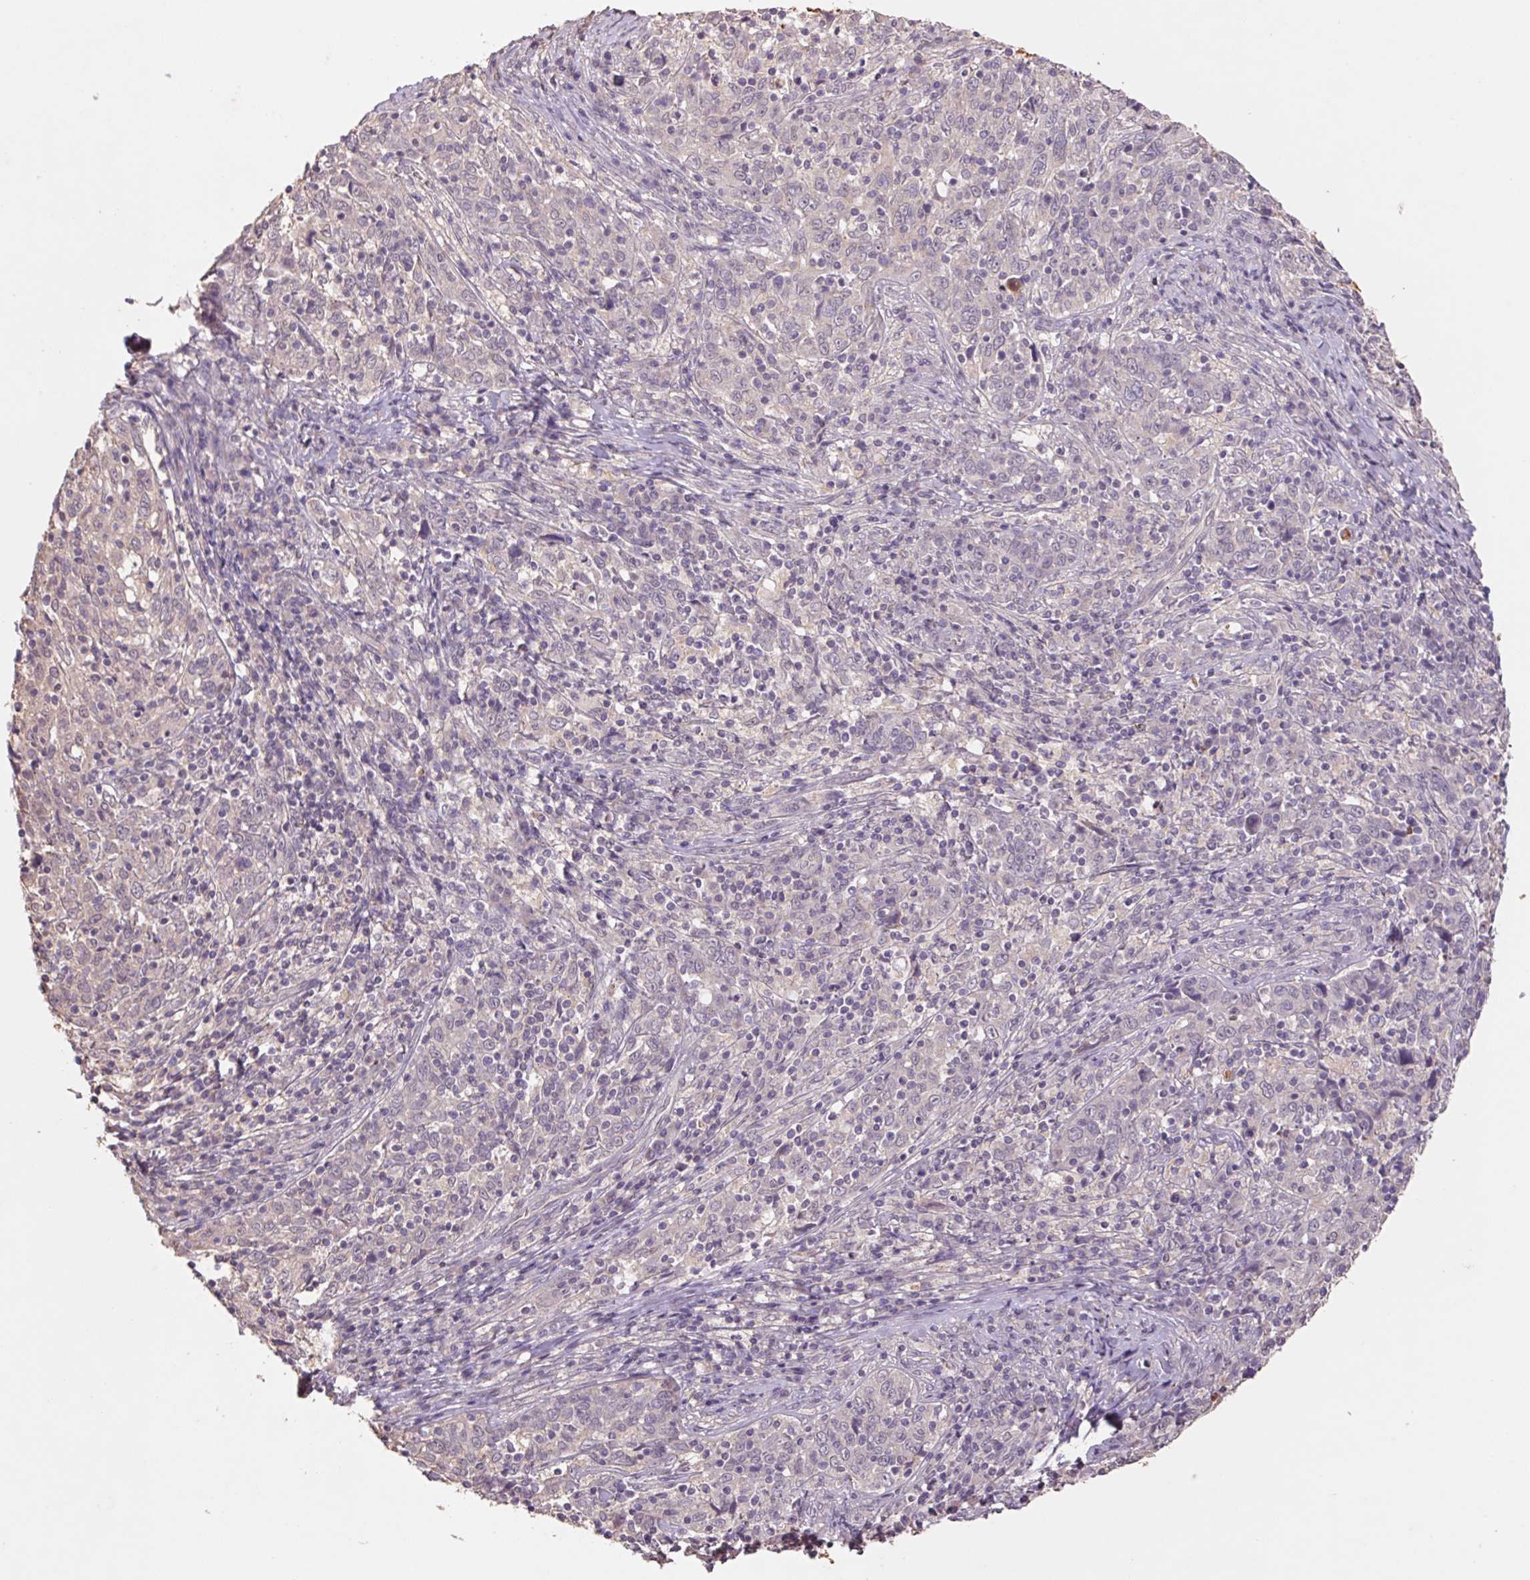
{"staining": {"intensity": "weak", "quantity": "<25%", "location": "cytoplasmic/membranous"}, "tissue": "cervical cancer", "cell_type": "Tumor cells", "image_type": "cancer", "snomed": [{"axis": "morphology", "description": "Squamous cell carcinoma, NOS"}, {"axis": "topography", "description": "Cervix"}], "caption": "A high-resolution image shows IHC staining of cervical cancer, which exhibits no significant expression in tumor cells.", "gene": "GRM2", "patient": {"sex": "female", "age": 46}}